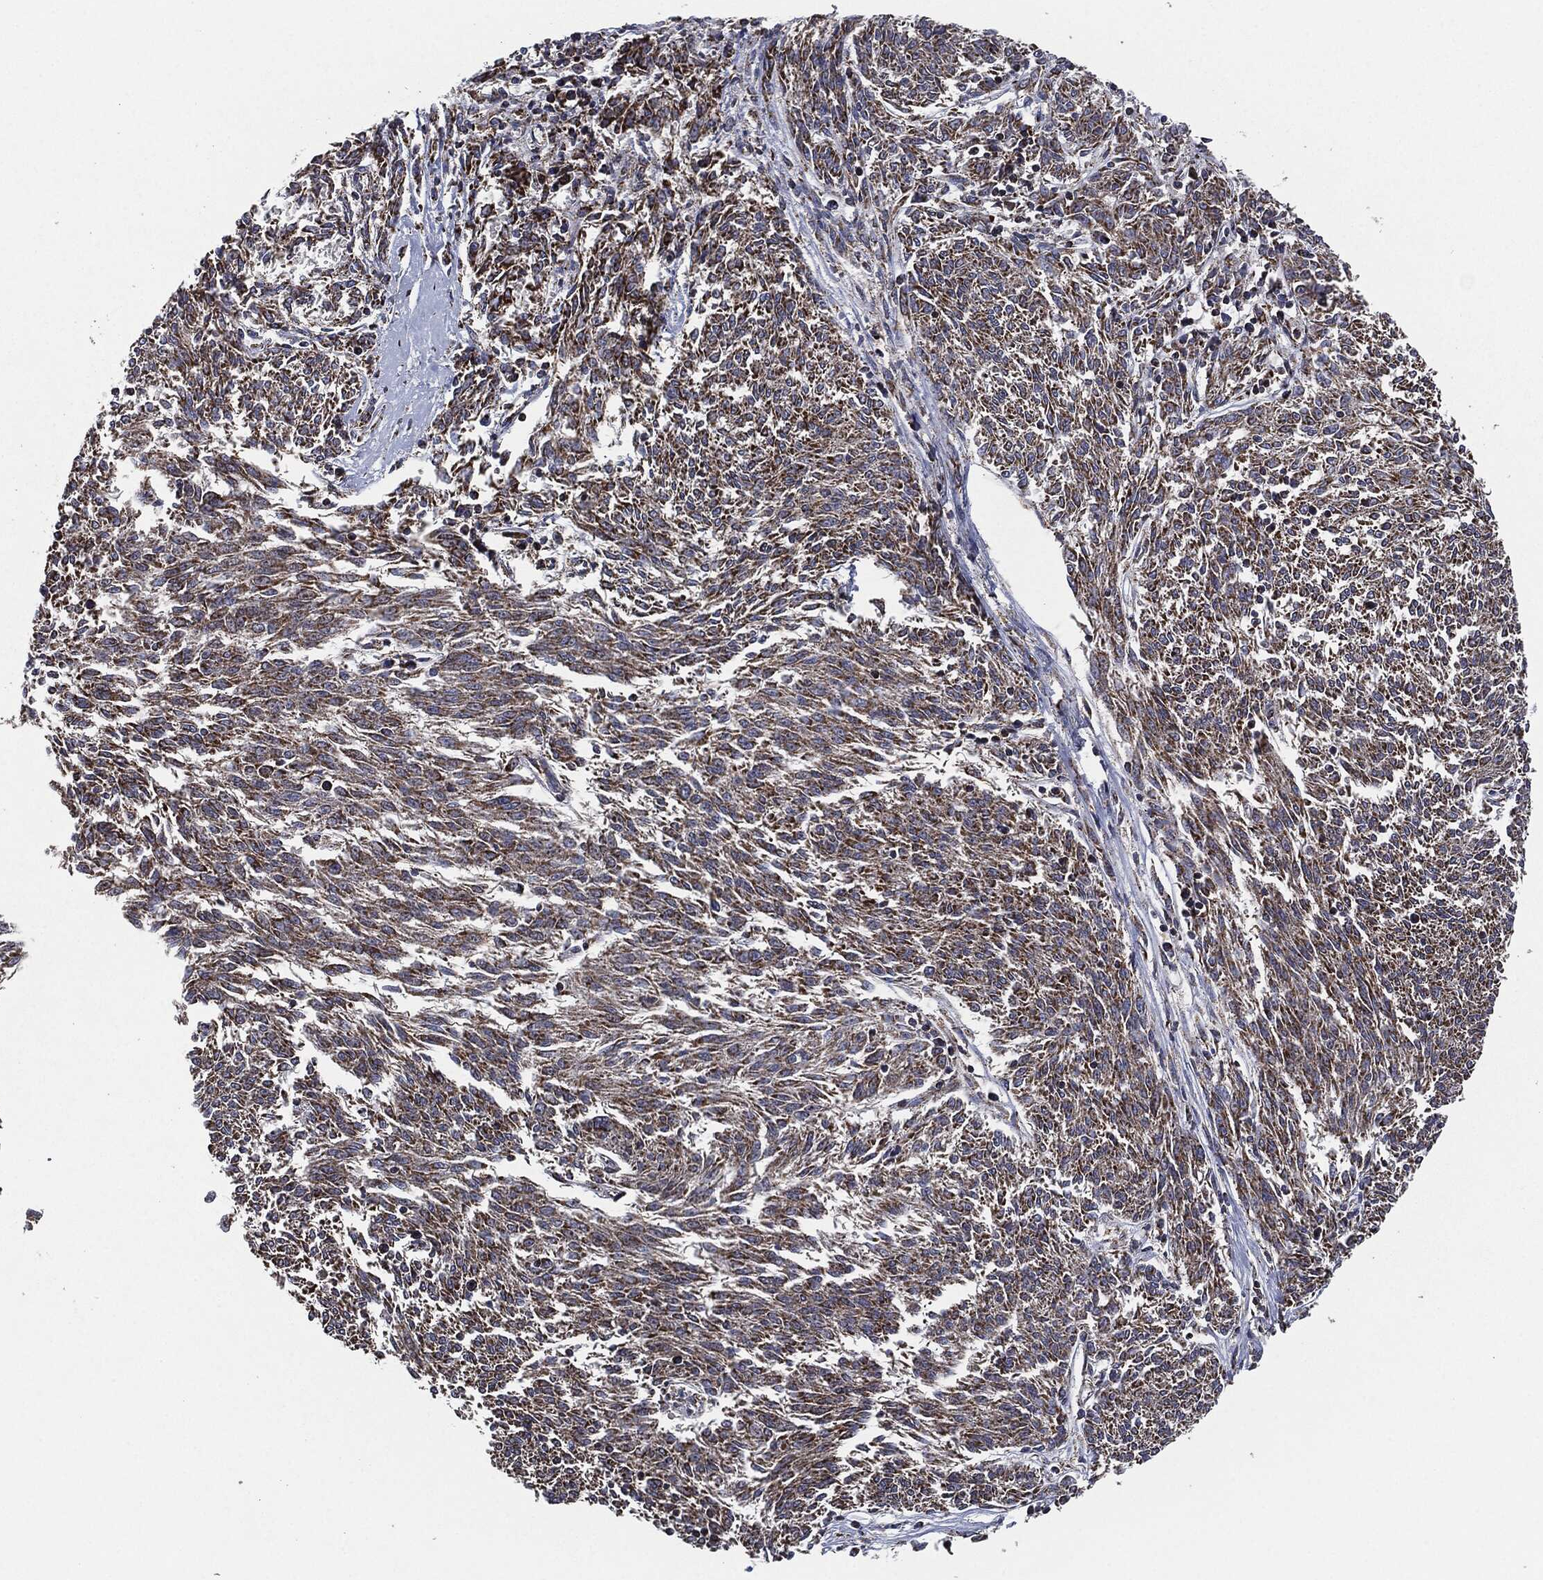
{"staining": {"intensity": "moderate", "quantity": ">75%", "location": "cytoplasmic/membranous"}, "tissue": "melanoma", "cell_type": "Tumor cells", "image_type": "cancer", "snomed": [{"axis": "morphology", "description": "Malignant melanoma, NOS"}, {"axis": "topography", "description": "Skin"}], "caption": "This image demonstrates melanoma stained with IHC to label a protein in brown. The cytoplasmic/membranous of tumor cells show moderate positivity for the protein. Nuclei are counter-stained blue.", "gene": "NDUFV2", "patient": {"sex": "female", "age": 72}}